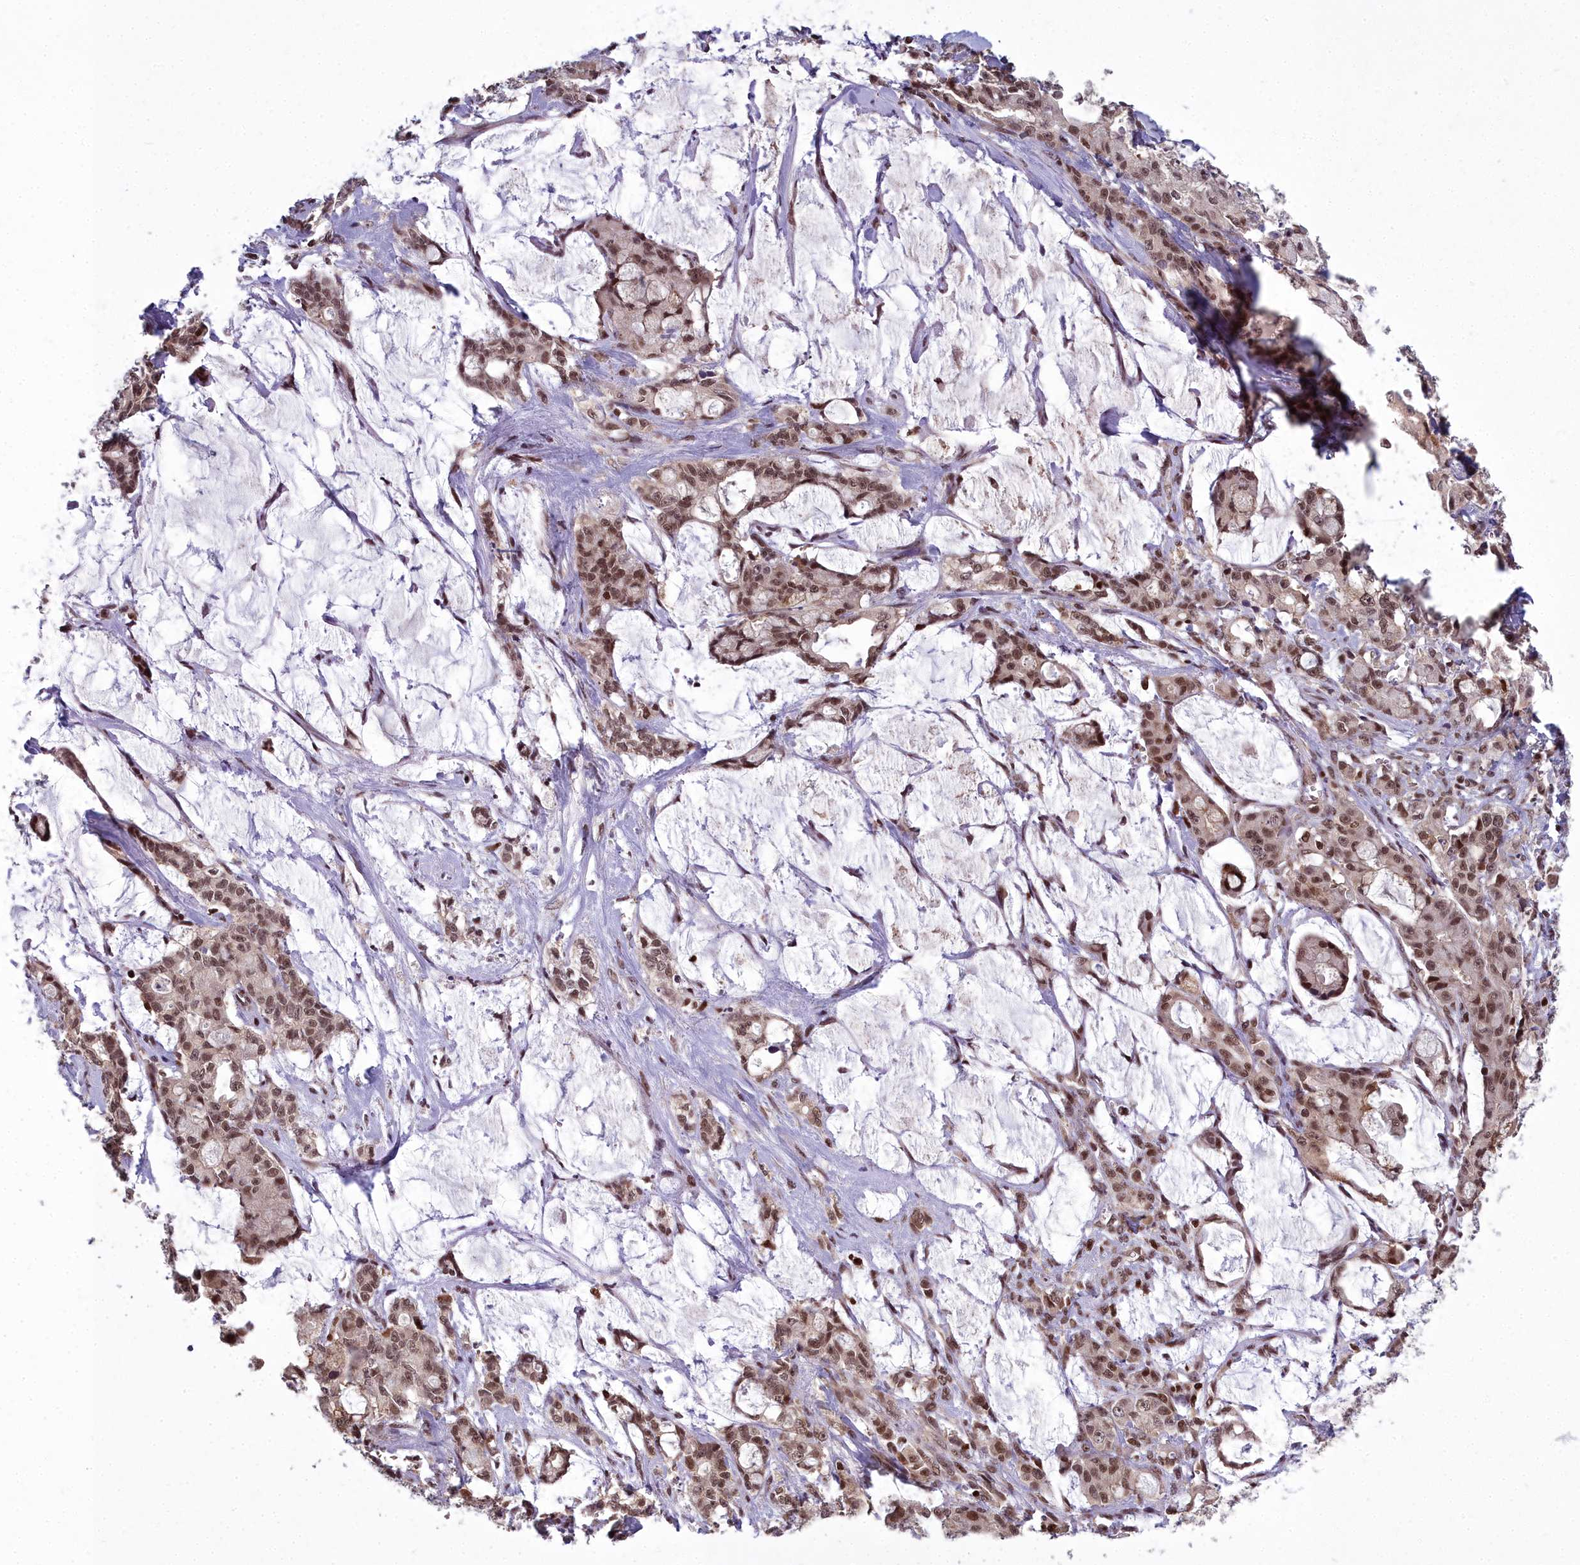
{"staining": {"intensity": "moderate", "quantity": ">75%", "location": "nuclear"}, "tissue": "pancreatic cancer", "cell_type": "Tumor cells", "image_type": "cancer", "snomed": [{"axis": "morphology", "description": "Adenocarcinoma, NOS"}, {"axis": "topography", "description": "Pancreas"}], "caption": "Adenocarcinoma (pancreatic) stained with a protein marker reveals moderate staining in tumor cells.", "gene": "GMEB1", "patient": {"sex": "female", "age": 73}}